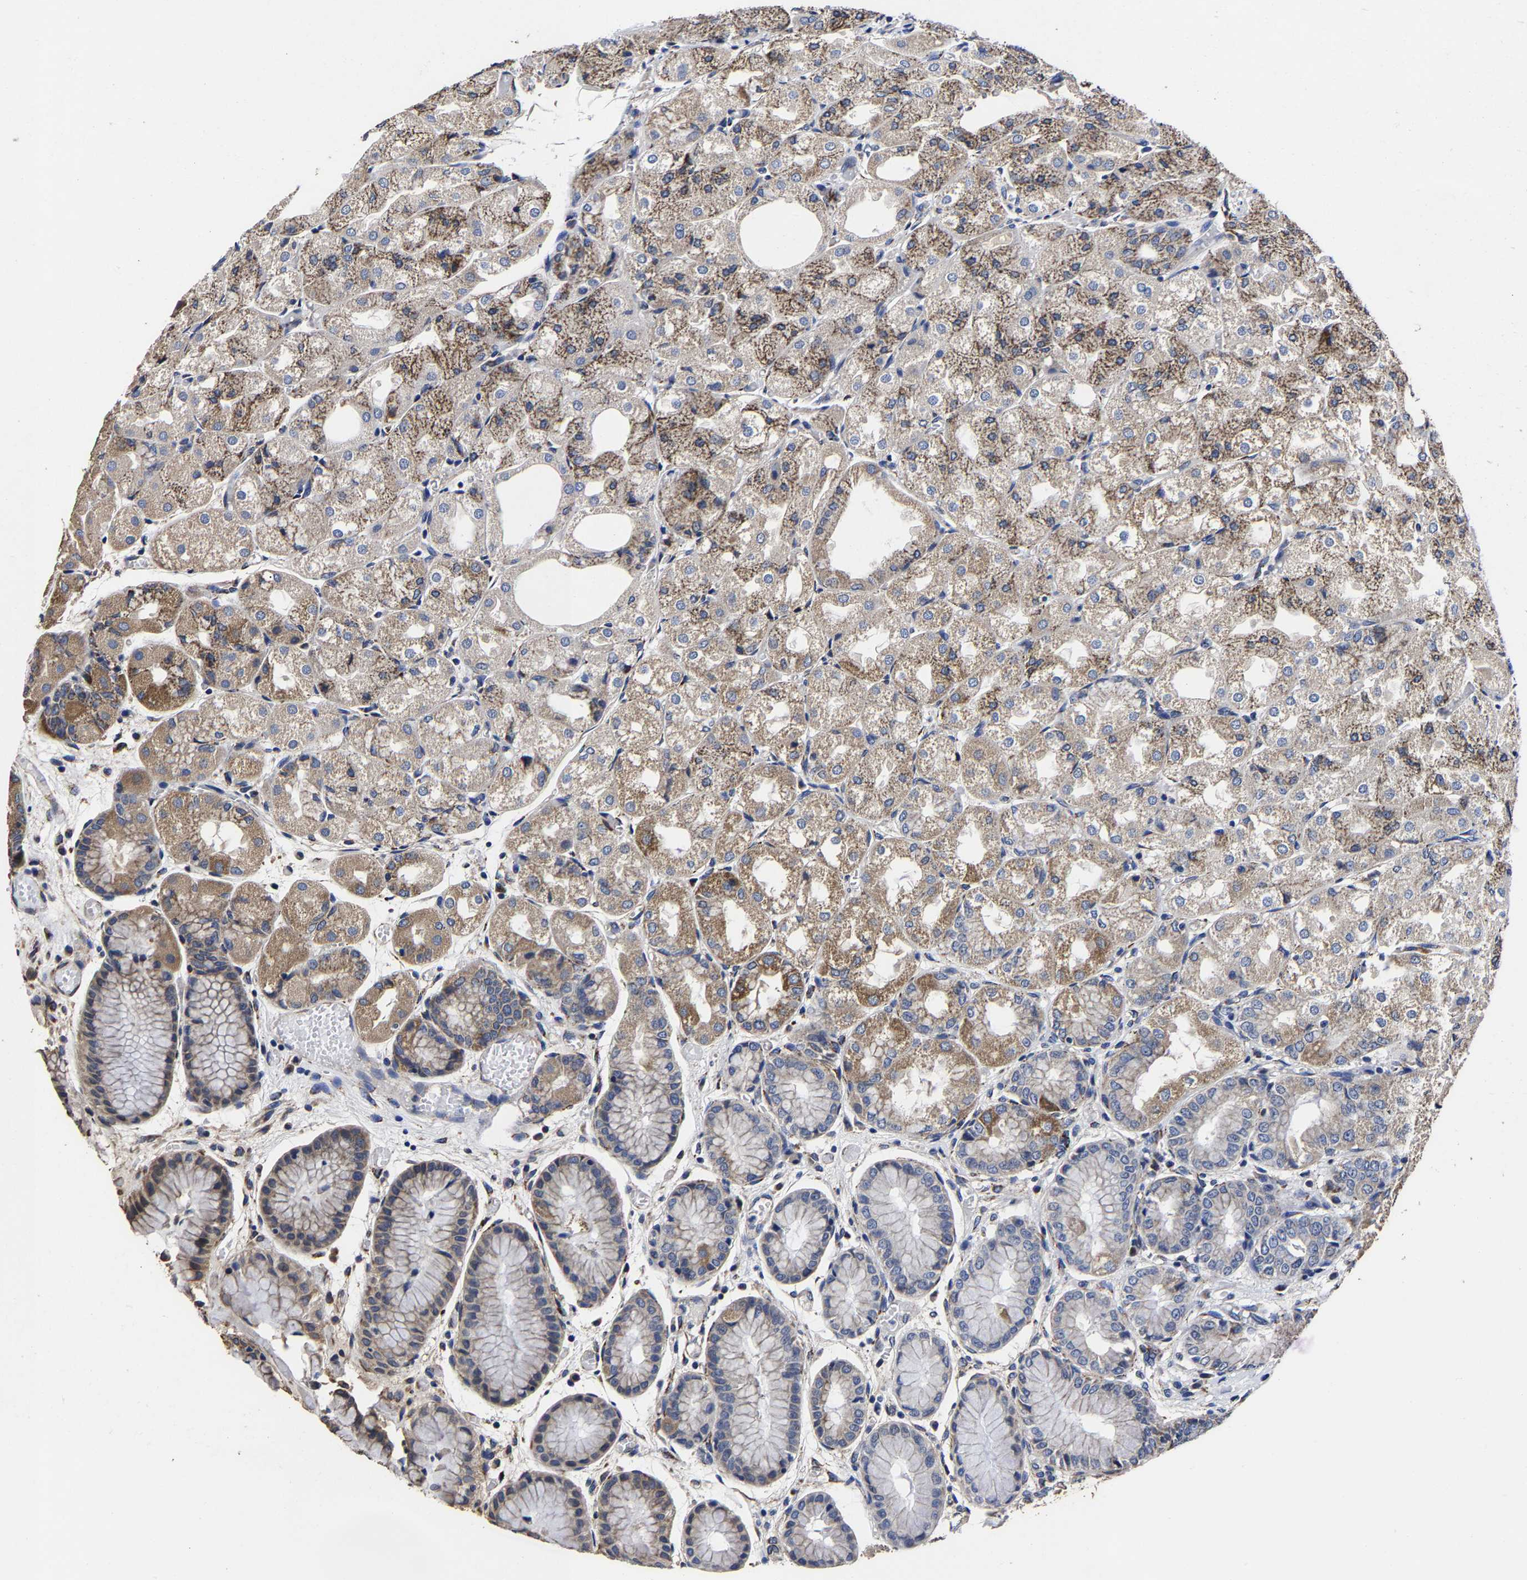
{"staining": {"intensity": "moderate", "quantity": ">75%", "location": "cytoplasmic/membranous"}, "tissue": "stomach", "cell_type": "Glandular cells", "image_type": "normal", "snomed": [{"axis": "morphology", "description": "Normal tissue, NOS"}, {"axis": "topography", "description": "Stomach, upper"}], "caption": "Immunohistochemical staining of unremarkable stomach shows moderate cytoplasmic/membranous protein positivity in about >75% of glandular cells.", "gene": "AASS", "patient": {"sex": "male", "age": 72}}